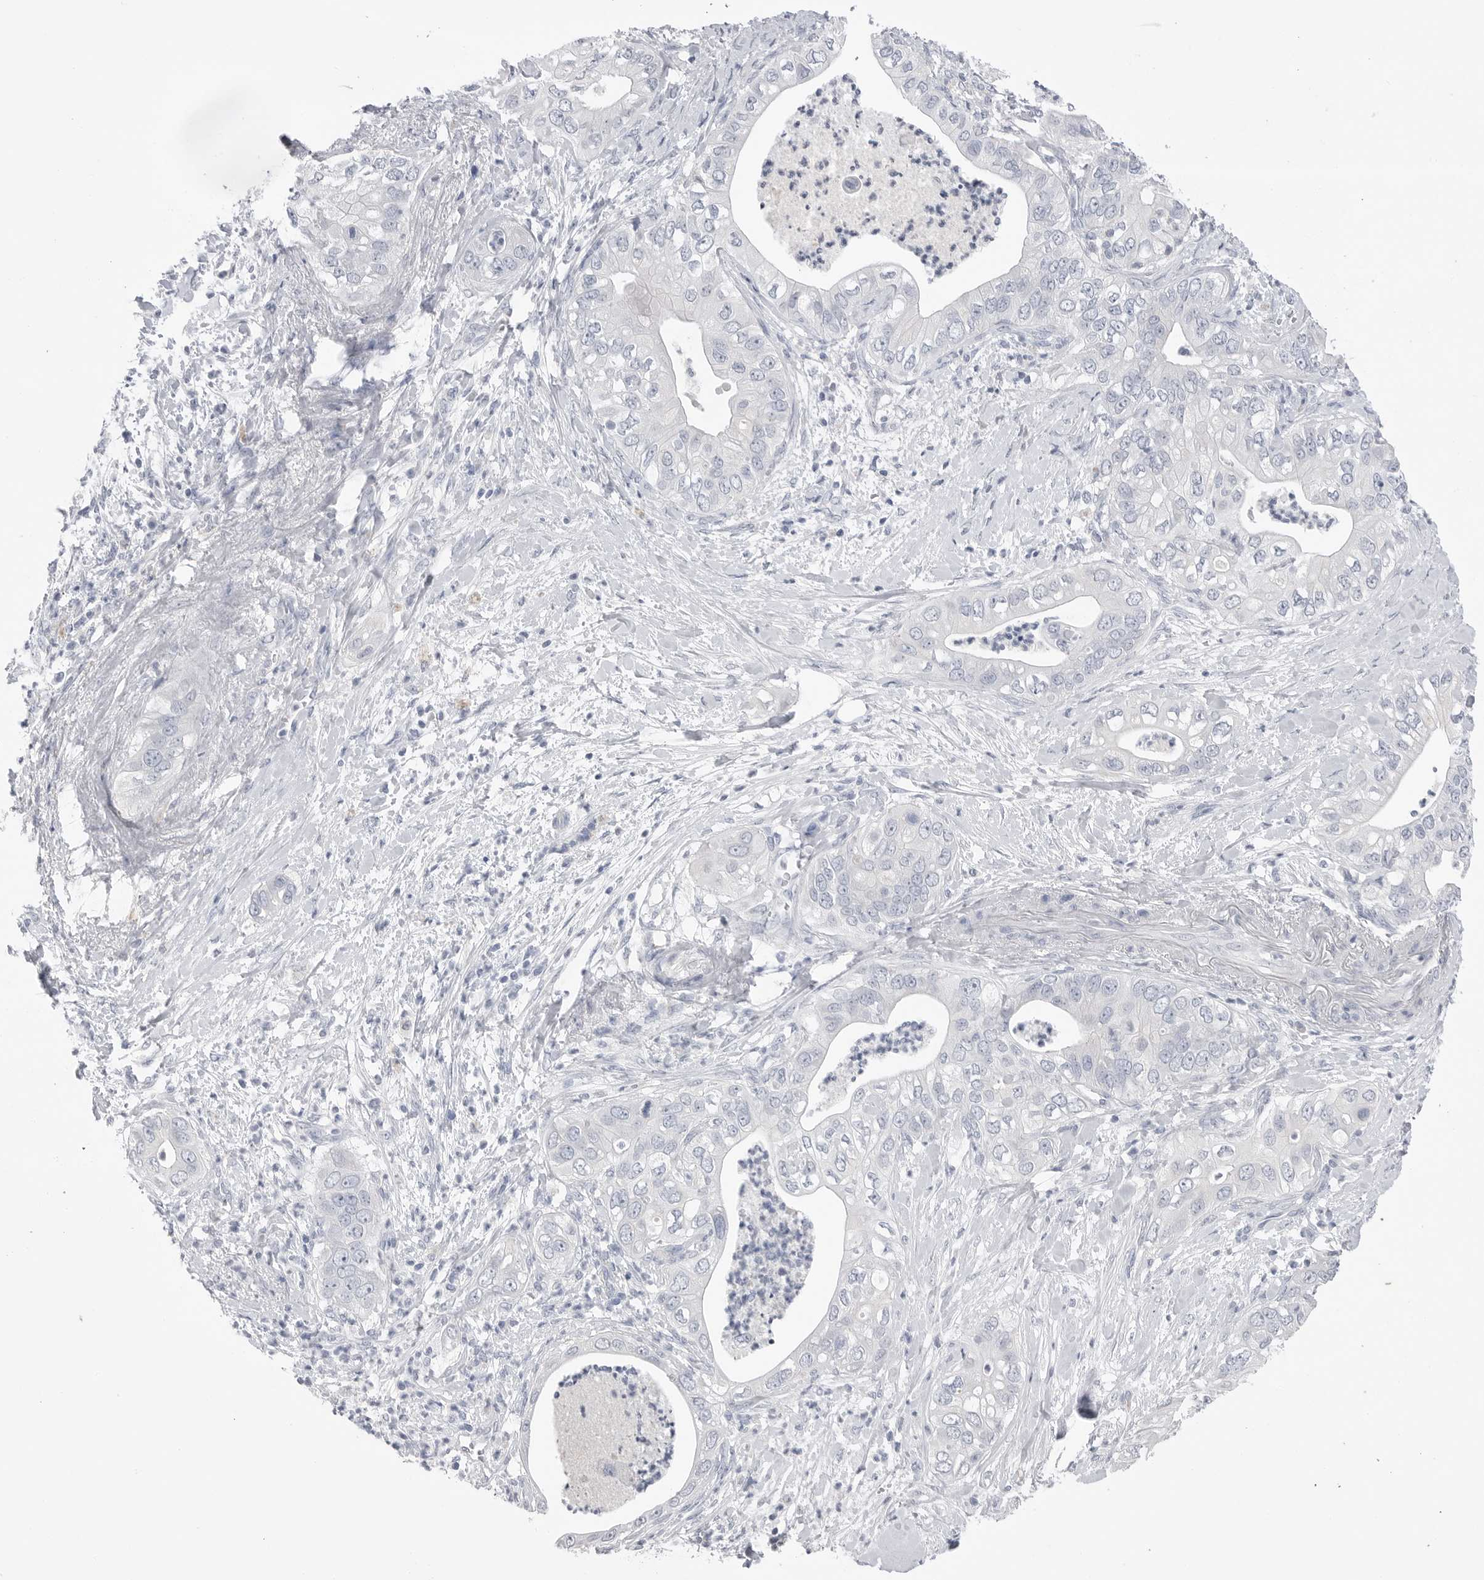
{"staining": {"intensity": "negative", "quantity": "none", "location": "none"}, "tissue": "pancreatic cancer", "cell_type": "Tumor cells", "image_type": "cancer", "snomed": [{"axis": "morphology", "description": "Adenocarcinoma, NOS"}, {"axis": "topography", "description": "Pancreas"}], "caption": "Pancreatic adenocarcinoma was stained to show a protein in brown. There is no significant expression in tumor cells.", "gene": "ABHD12", "patient": {"sex": "female", "age": 78}}